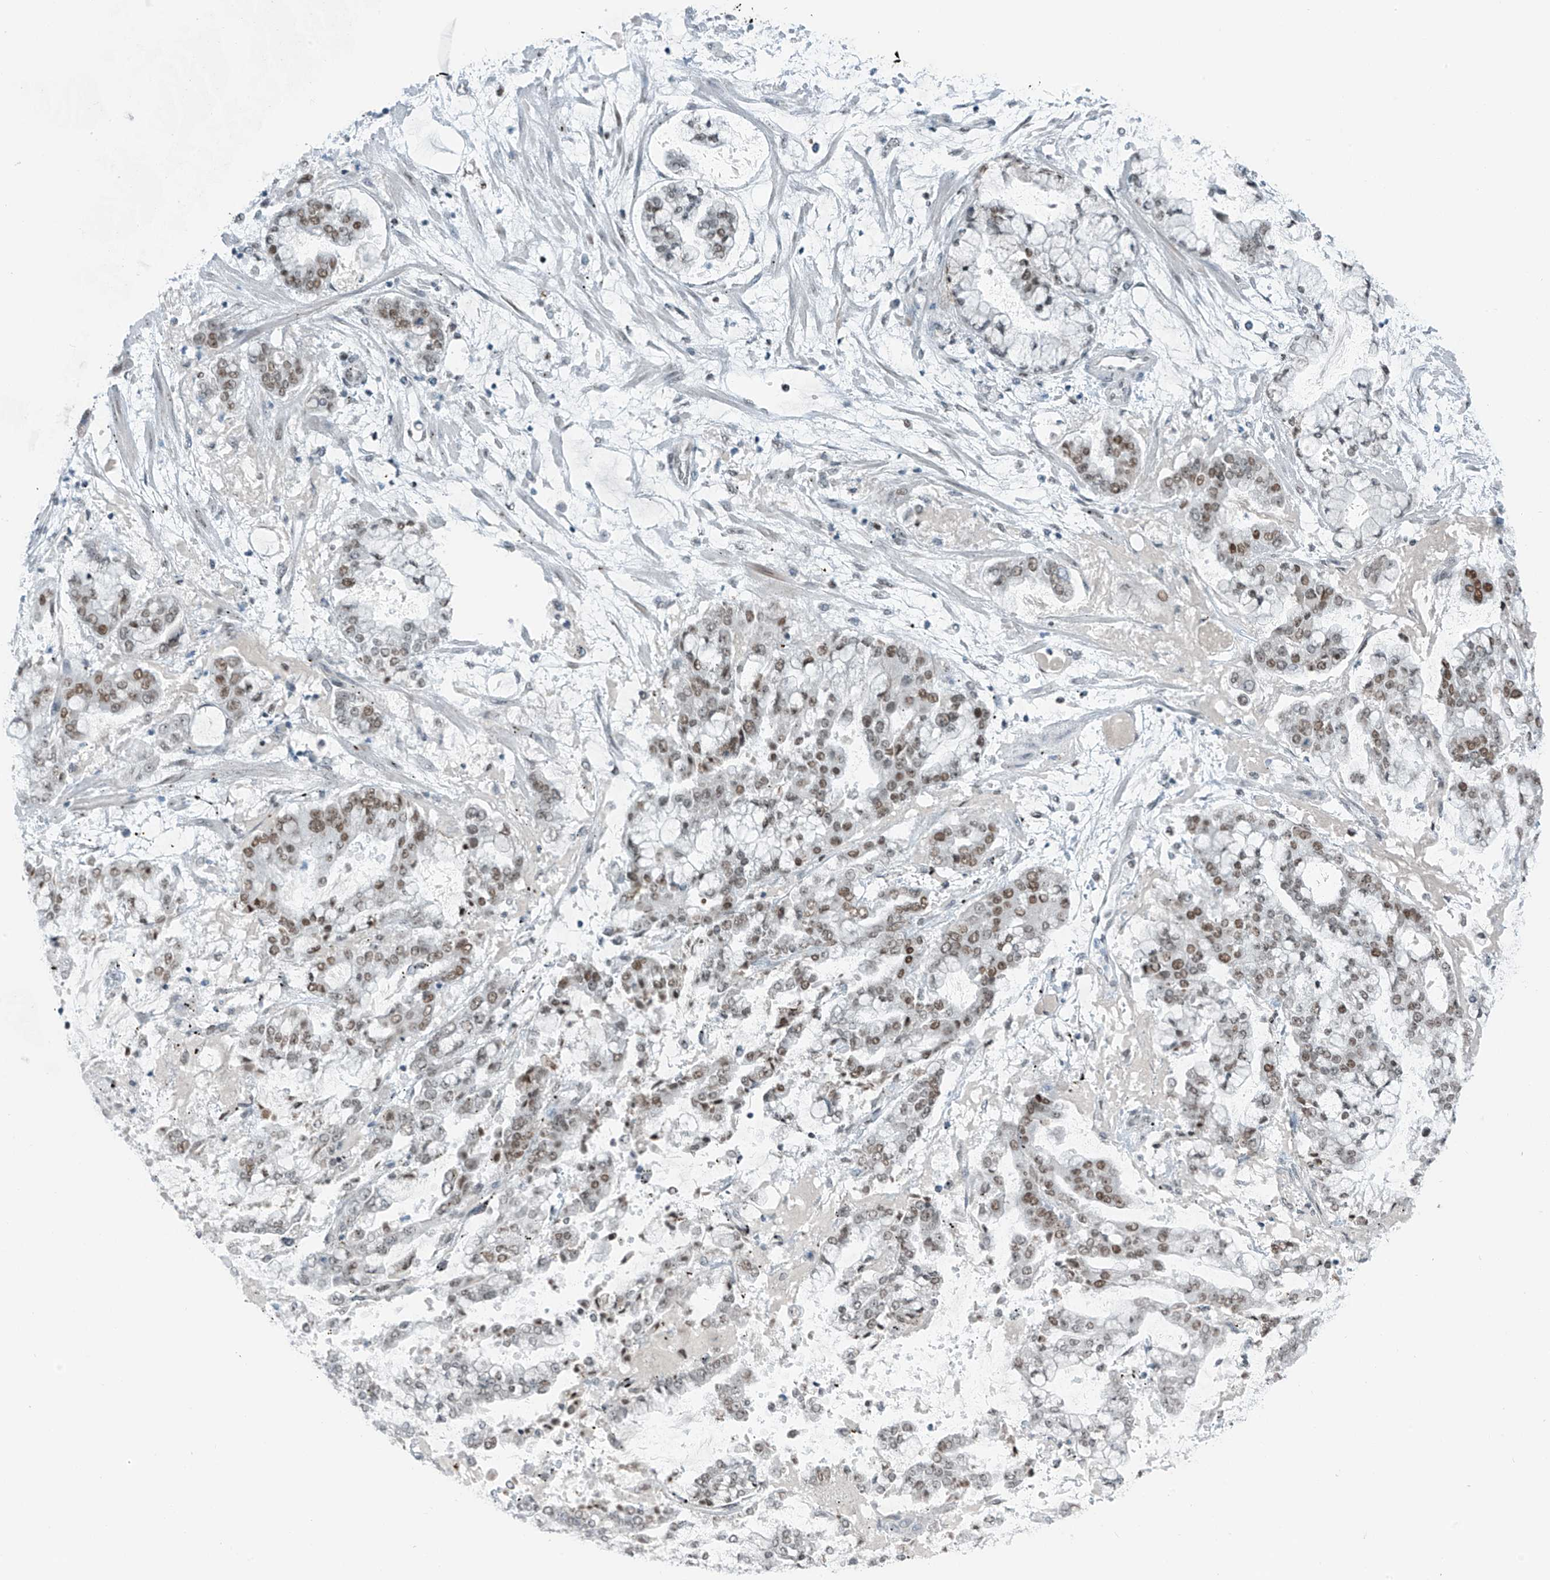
{"staining": {"intensity": "moderate", "quantity": "25%-75%", "location": "nuclear"}, "tissue": "stomach cancer", "cell_type": "Tumor cells", "image_type": "cancer", "snomed": [{"axis": "morphology", "description": "Normal tissue, NOS"}, {"axis": "morphology", "description": "Adenocarcinoma, NOS"}, {"axis": "topography", "description": "Stomach, upper"}, {"axis": "topography", "description": "Stomach"}], "caption": "Immunohistochemistry (DAB (3,3'-diaminobenzidine)) staining of human adenocarcinoma (stomach) displays moderate nuclear protein staining in approximately 25%-75% of tumor cells. (IHC, brightfield microscopy, high magnification).", "gene": "WRNIP1", "patient": {"sex": "male", "age": 76}}